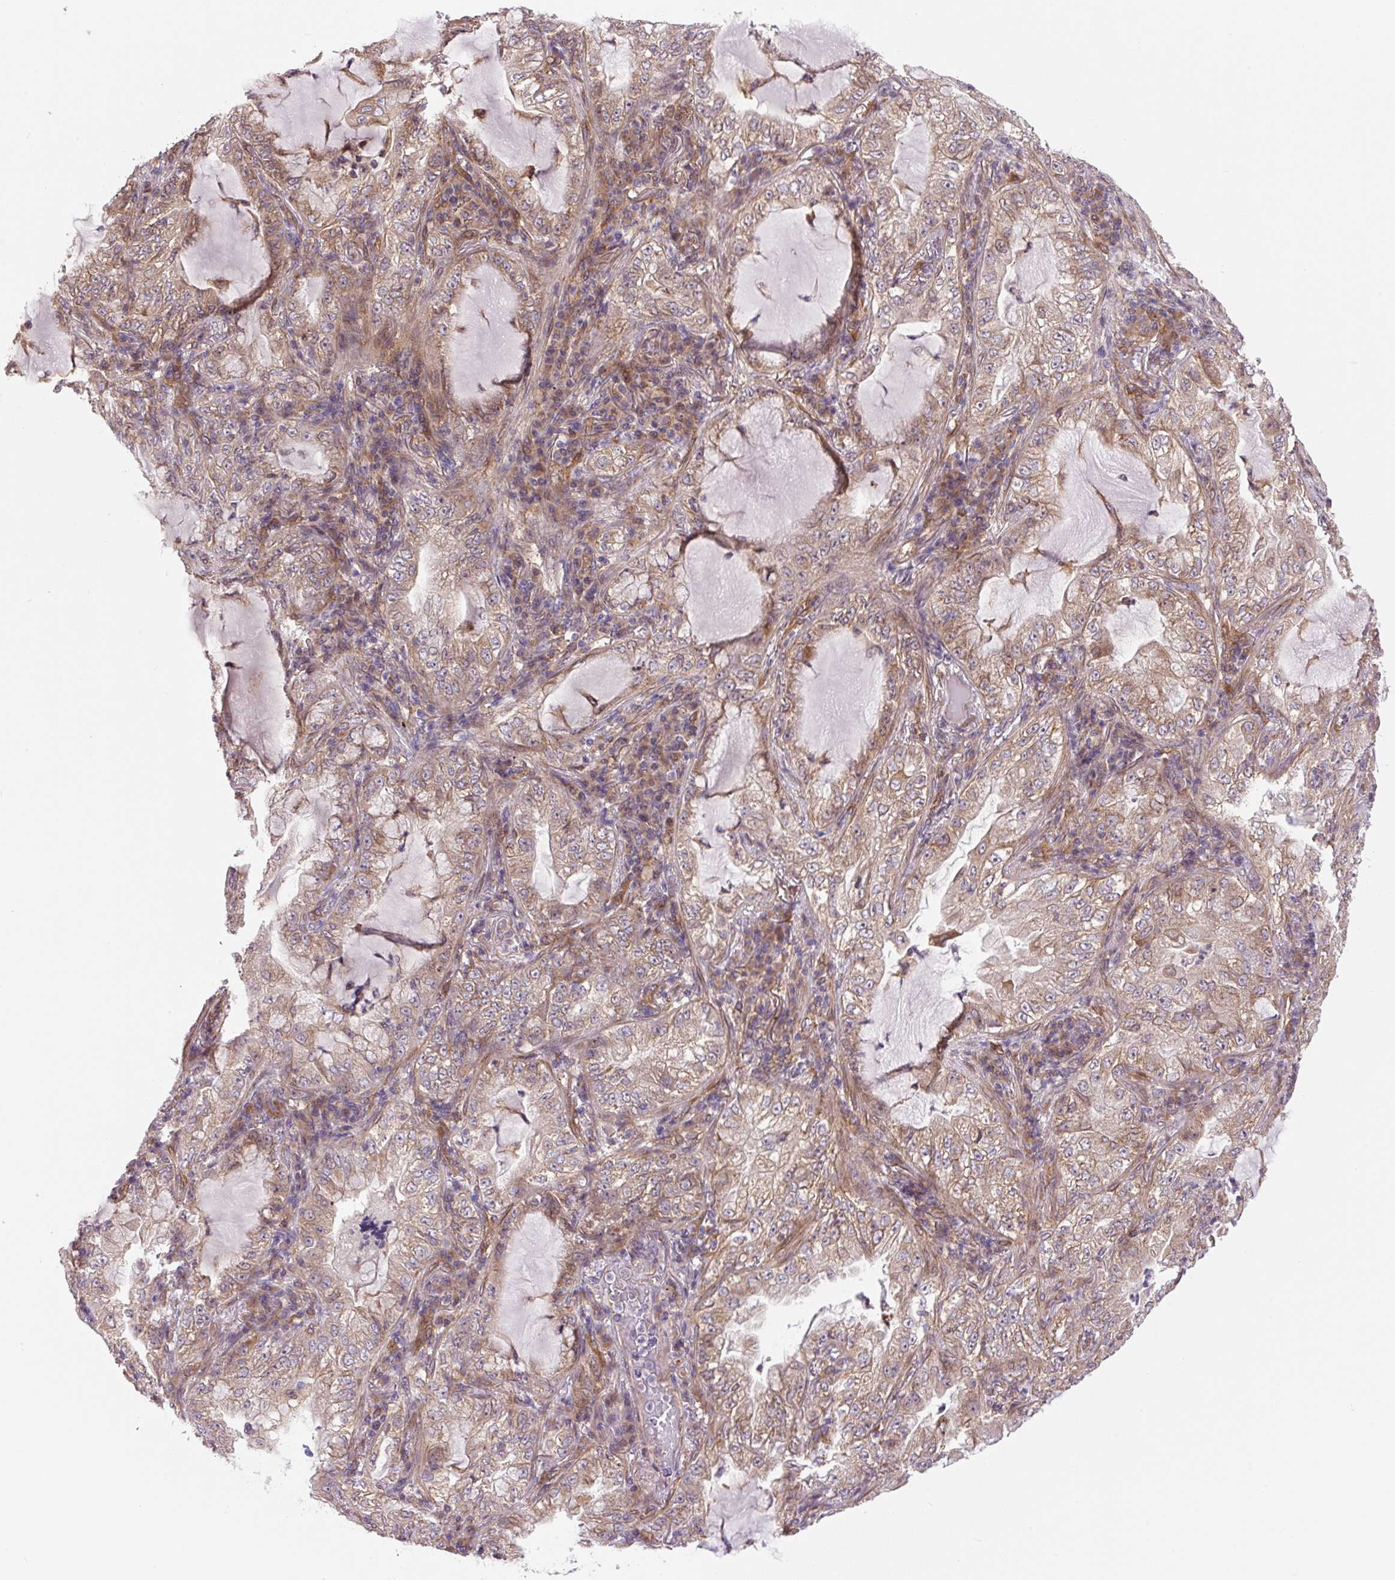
{"staining": {"intensity": "weak", "quantity": ">75%", "location": "cytoplasmic/membranous"}, "tissue": "lung cancer", "cell_type": "Tumor cells", "image_type": "cancer", "snomed": [{"axis": "morphology", "description": "Adenocarcinoma, NOS"}, {"axis": "topography", "description": "Lung"}], "caption": "IHC staining of adenocarcinoma (lung), which demonstrates low levels of weak cytoplasmic/membranous positivity in about >75% of tumor cells indicating weak cytoplasmic/membranous protein expression. The staining was performed using DAB (brown) for protein detection and nuclei were counterstained in hematoxylin (blue).", "gene": "SEPTIN10", "patient": {"sex": "female", "age": 73}}